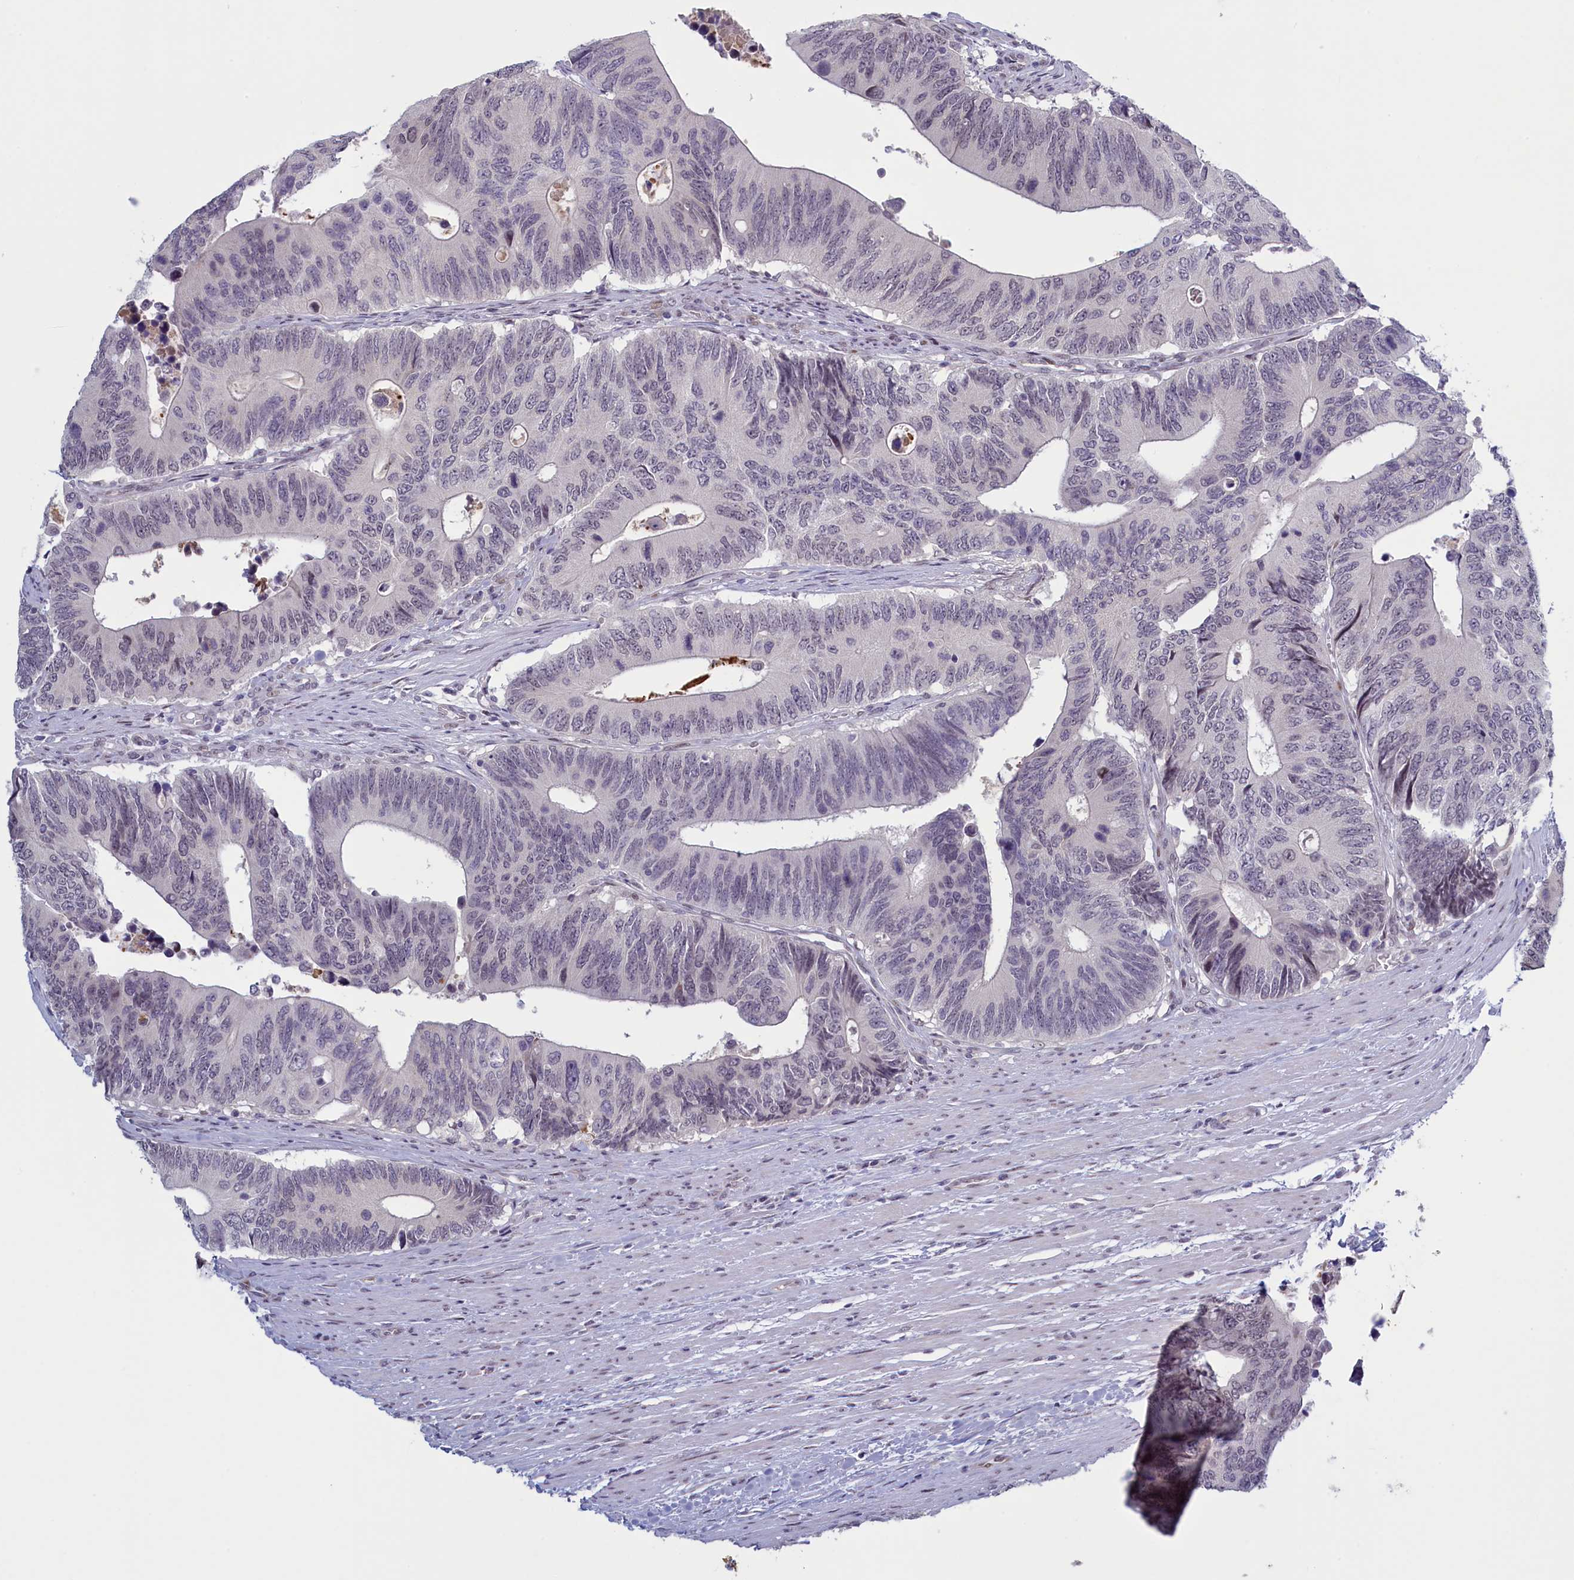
{"staining": {"intensity": "negative", "quantity": "none", "location": "none"}, "tissue": "colorectal cancer", "cell_type": "Tumor cells", "image_type": "cancer", "snomed": [{"axis": "morphology", "description": "Adenocarcinoma, NOS"}, {"axis": "topography", "description": "Colon"}], "caption": "Immunohistochemistry (IHC) of colorectal cancer demonstrates no positivity in tumor cells.", "gene": "ATF7IP2", "patient": {"sex": "male", "age": 87}}